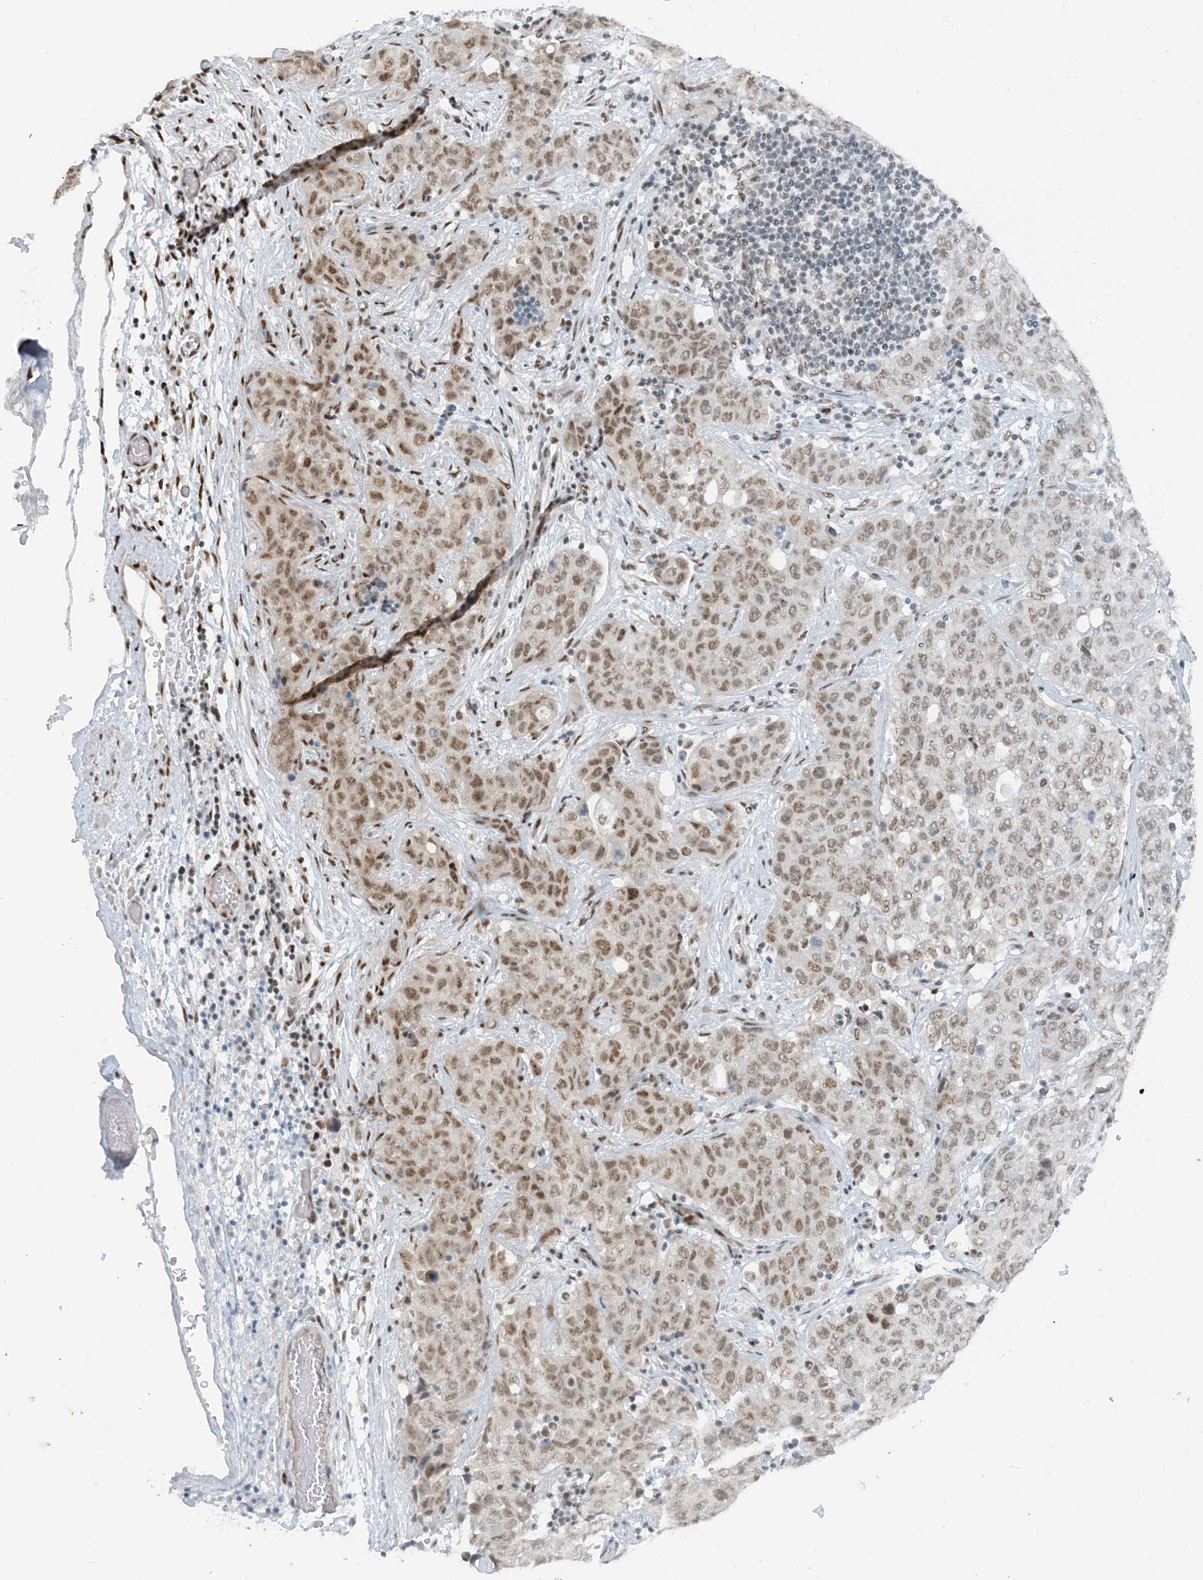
{"staining": {"intensity": "moderate", "quantity": ">75%", "location": "nuclear"}, "tissue": "stomach cancer", "cell_type": "Tumor cells", "image_type": "cancer", "snomed": [{"axis": "morphology", "description": "Normal tissue, NOS"}, {"axis": "morphology", "description": "Adenocarcinoma, NOS"}, {"axis": "topography", "description": "Lymph node"}, {"axis": "topography", "description": "Stomach"}], "caption": "Stomach cancer (adenocarcinoma) was stained to show a protein in brown. There is medium levels of moderate nuclear staining in approximately >75% of tumor cells.", "gene": "ZNF500", "patient": {"sex": "male", "age": 48}}